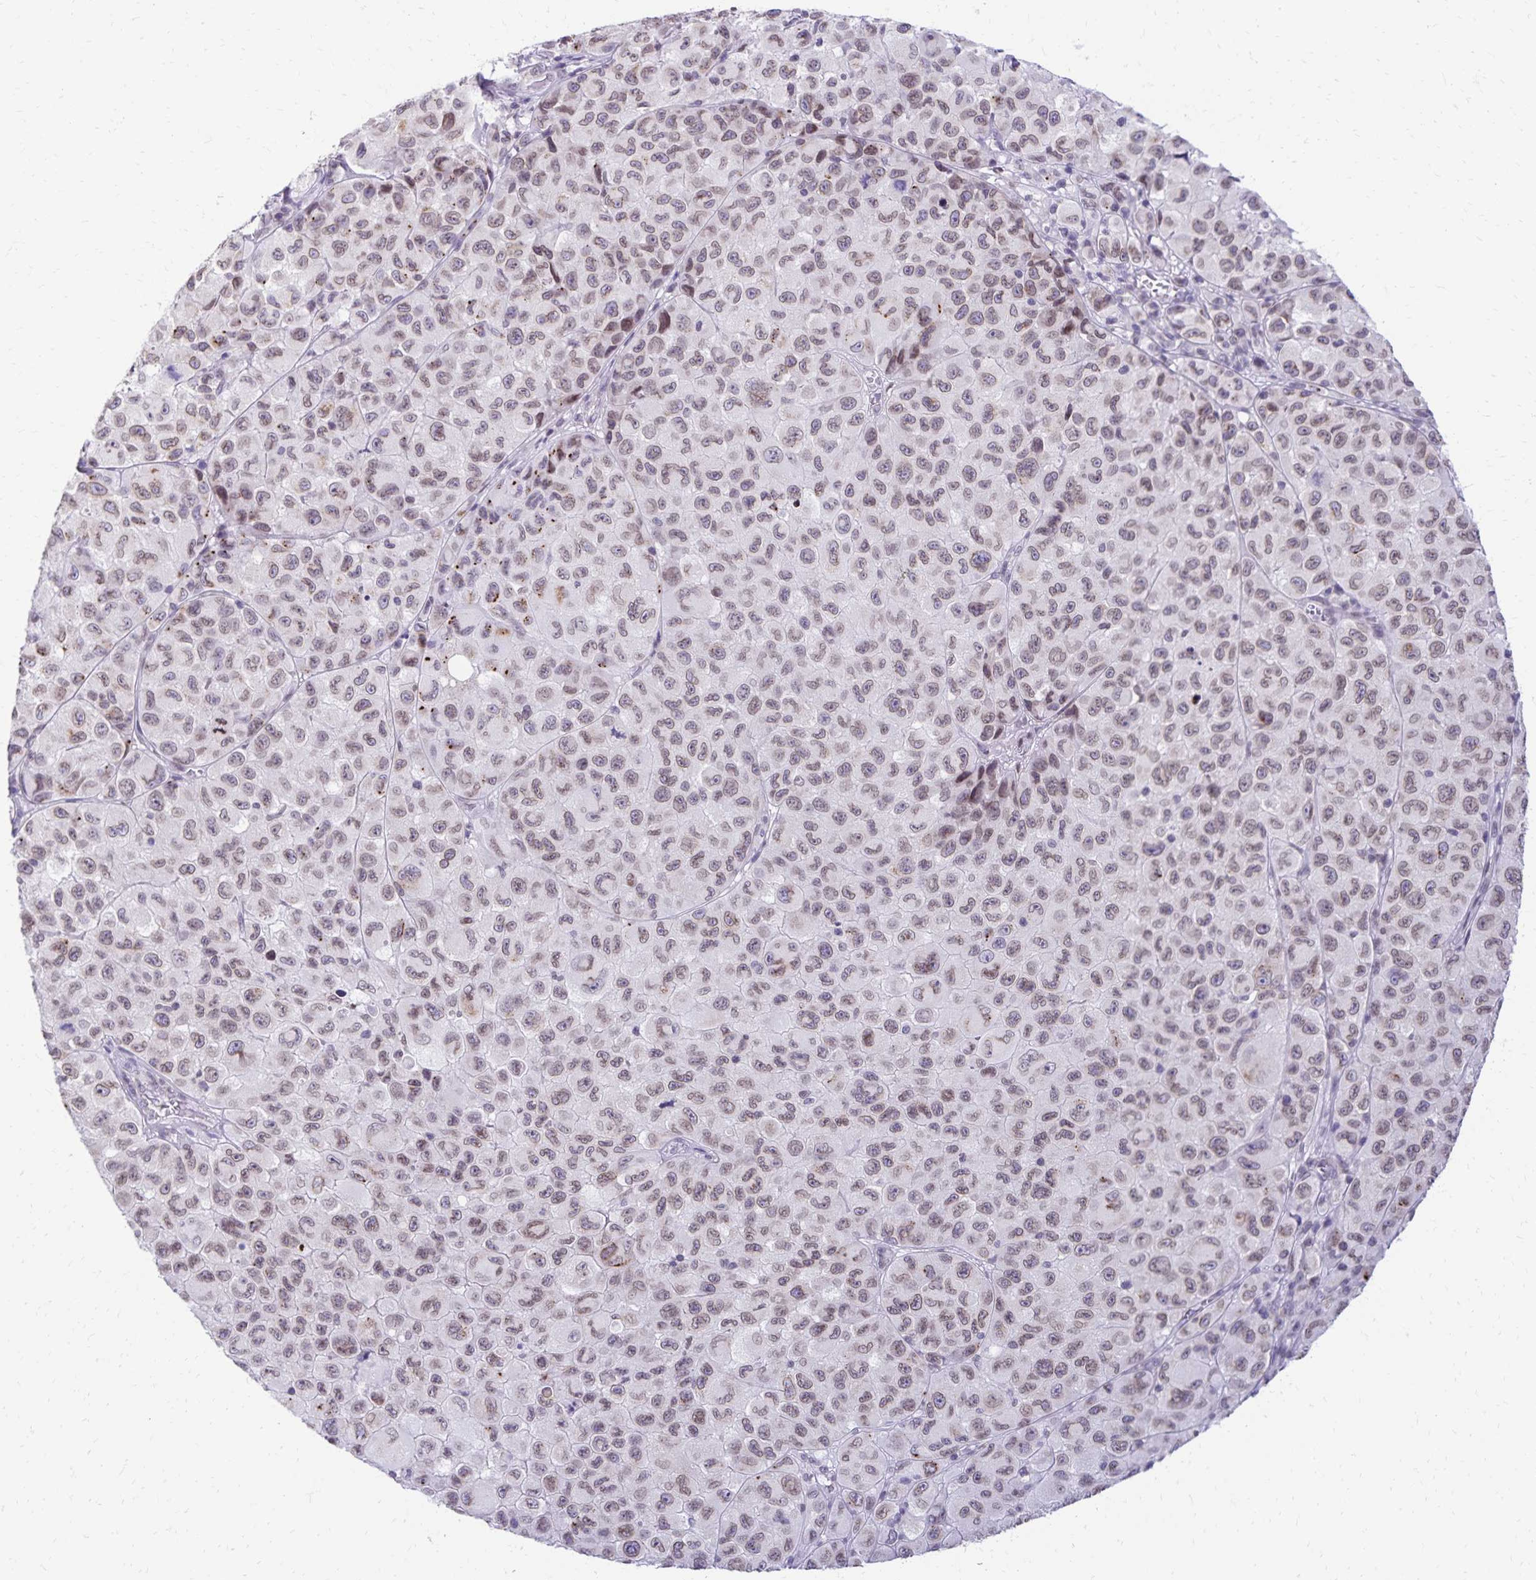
{"staining": {"intensity": "moderate", "quantity": "25%-75%", "location": "cytoplasmic/membranous,nuclear"}, "tissue": "melanoma", "cell_type": "Tumor cells", "image_type": "cancer", "snomed": [{"axis": "morphology", "description": "Malignant melanoma, NOS"}, {"axis": "topography", "description": "Skin"}], "caption": "DAB (3,3'-diaminobenzidine) immunohistochemical staining of malignant melanoma shows moderate cytoplasmic/membranous and nuclear protein staining in approximately 25%-75% of tumor cells.", "gene": "FAM166C", "patient": {"sex": "male", "age": 93}}